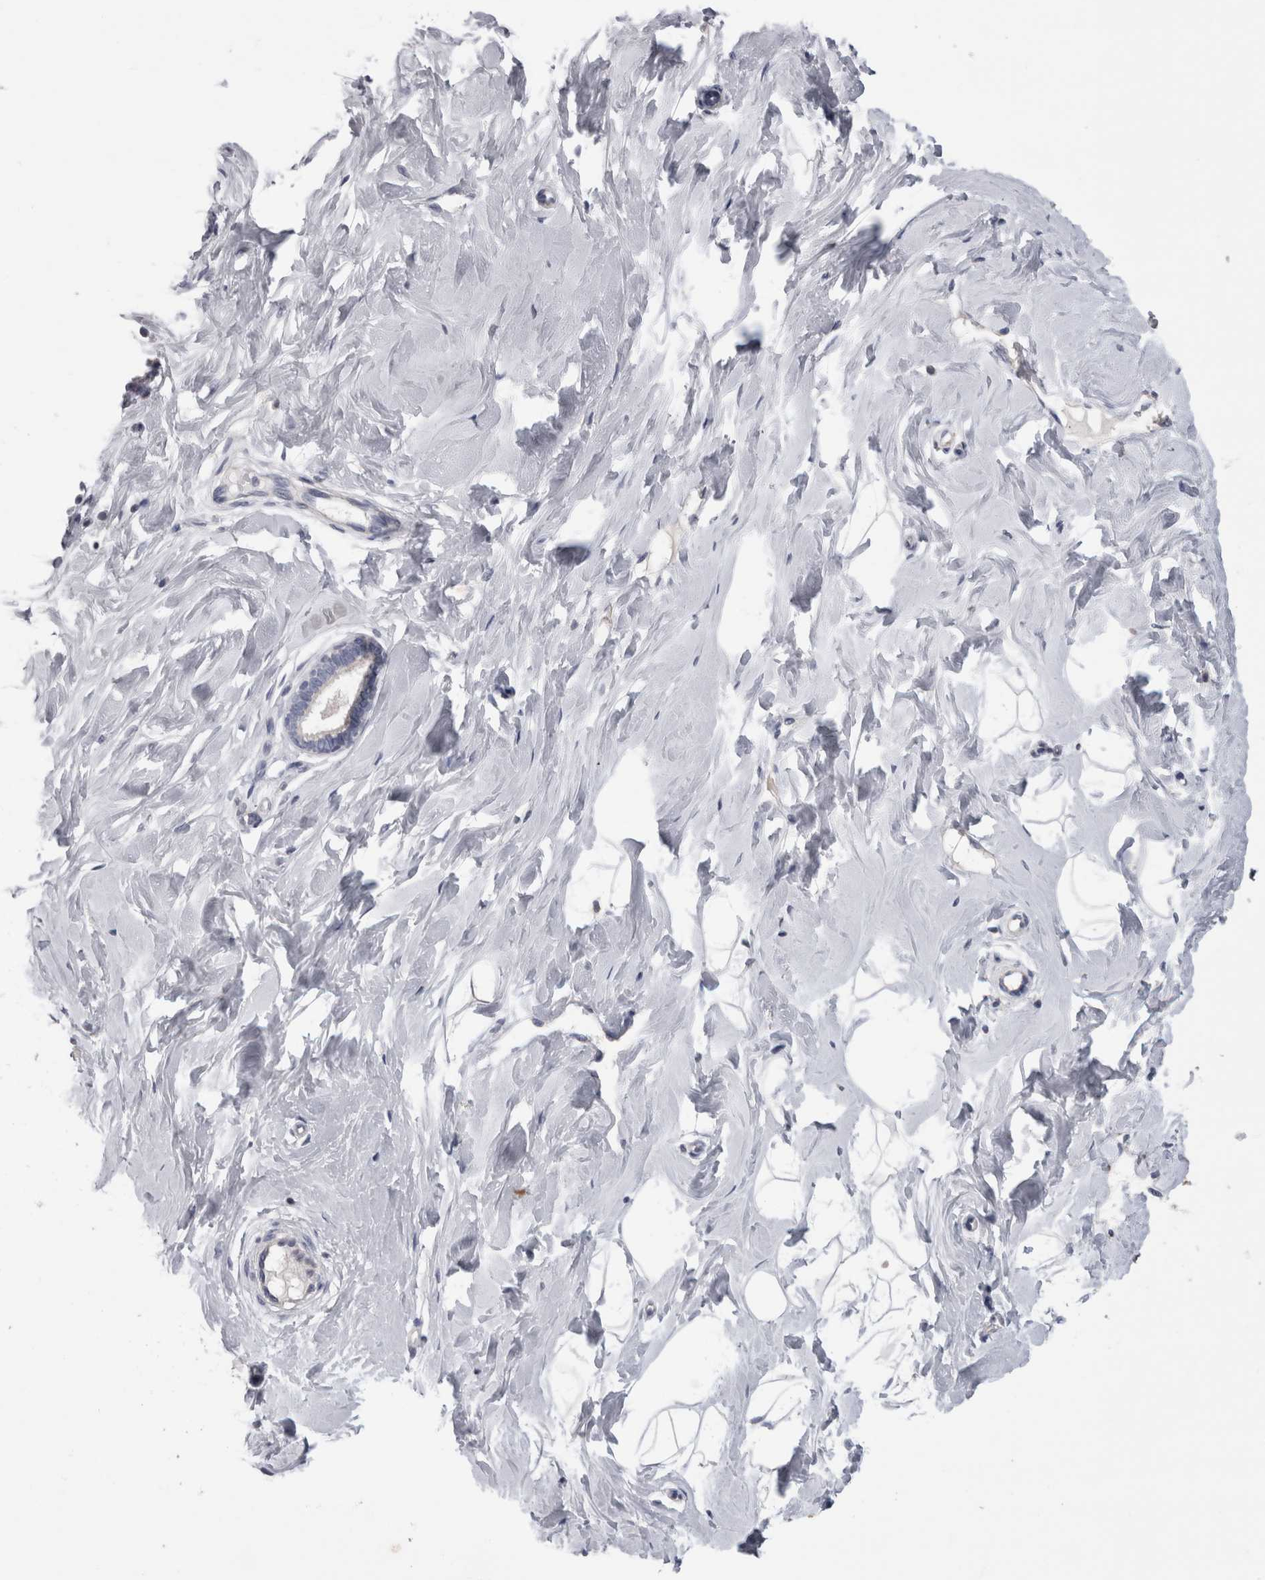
{"staining": {"intensity": "negative", "quantity": "none", "location": "none"}, "tissue": "breast", "cell_type": "Adipocytes", "image_type": "normal", "snomed": [{"axis": "morphology", "description": "Normal tissue, NOS"}, {"axis": "topography", "description": "Breast"}], "caption": "This is a micrograph of immunohistochemistry (IHC) staining of normal breast, which shows no staining in adipocytes. Nuclei are stained in blue.", "gene": "DHRS4", "patient": {"sex": "female", "age": 23}}